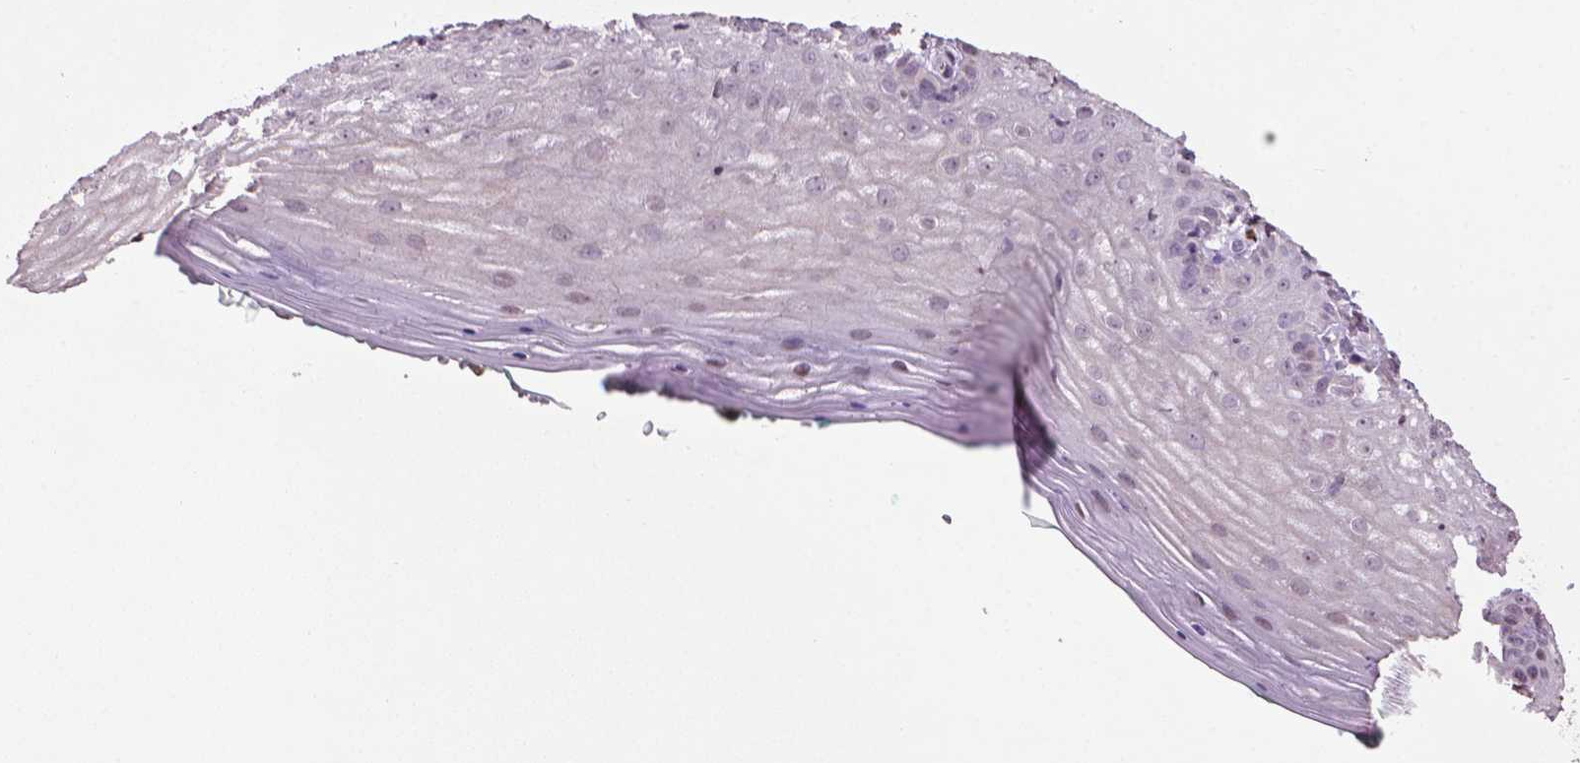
{"staining": {"intensity": "negative", "quantity": "none", "location": "none"}, "tissue": "vagina", "cell_type": "Squamous epithelial cells", "image_type": "normal", "snomed": [{"axis": "morphology", "description": "Normal tissue, NOS"}, {"axis": "topography", "description": "Vagina"}], "caption": "Protein analysis of unremarkable vagina displays no significant positivity in squamous epithelial cells.", "gene": "NTNG2", "patient": {"sex": "female", "age": 45}}